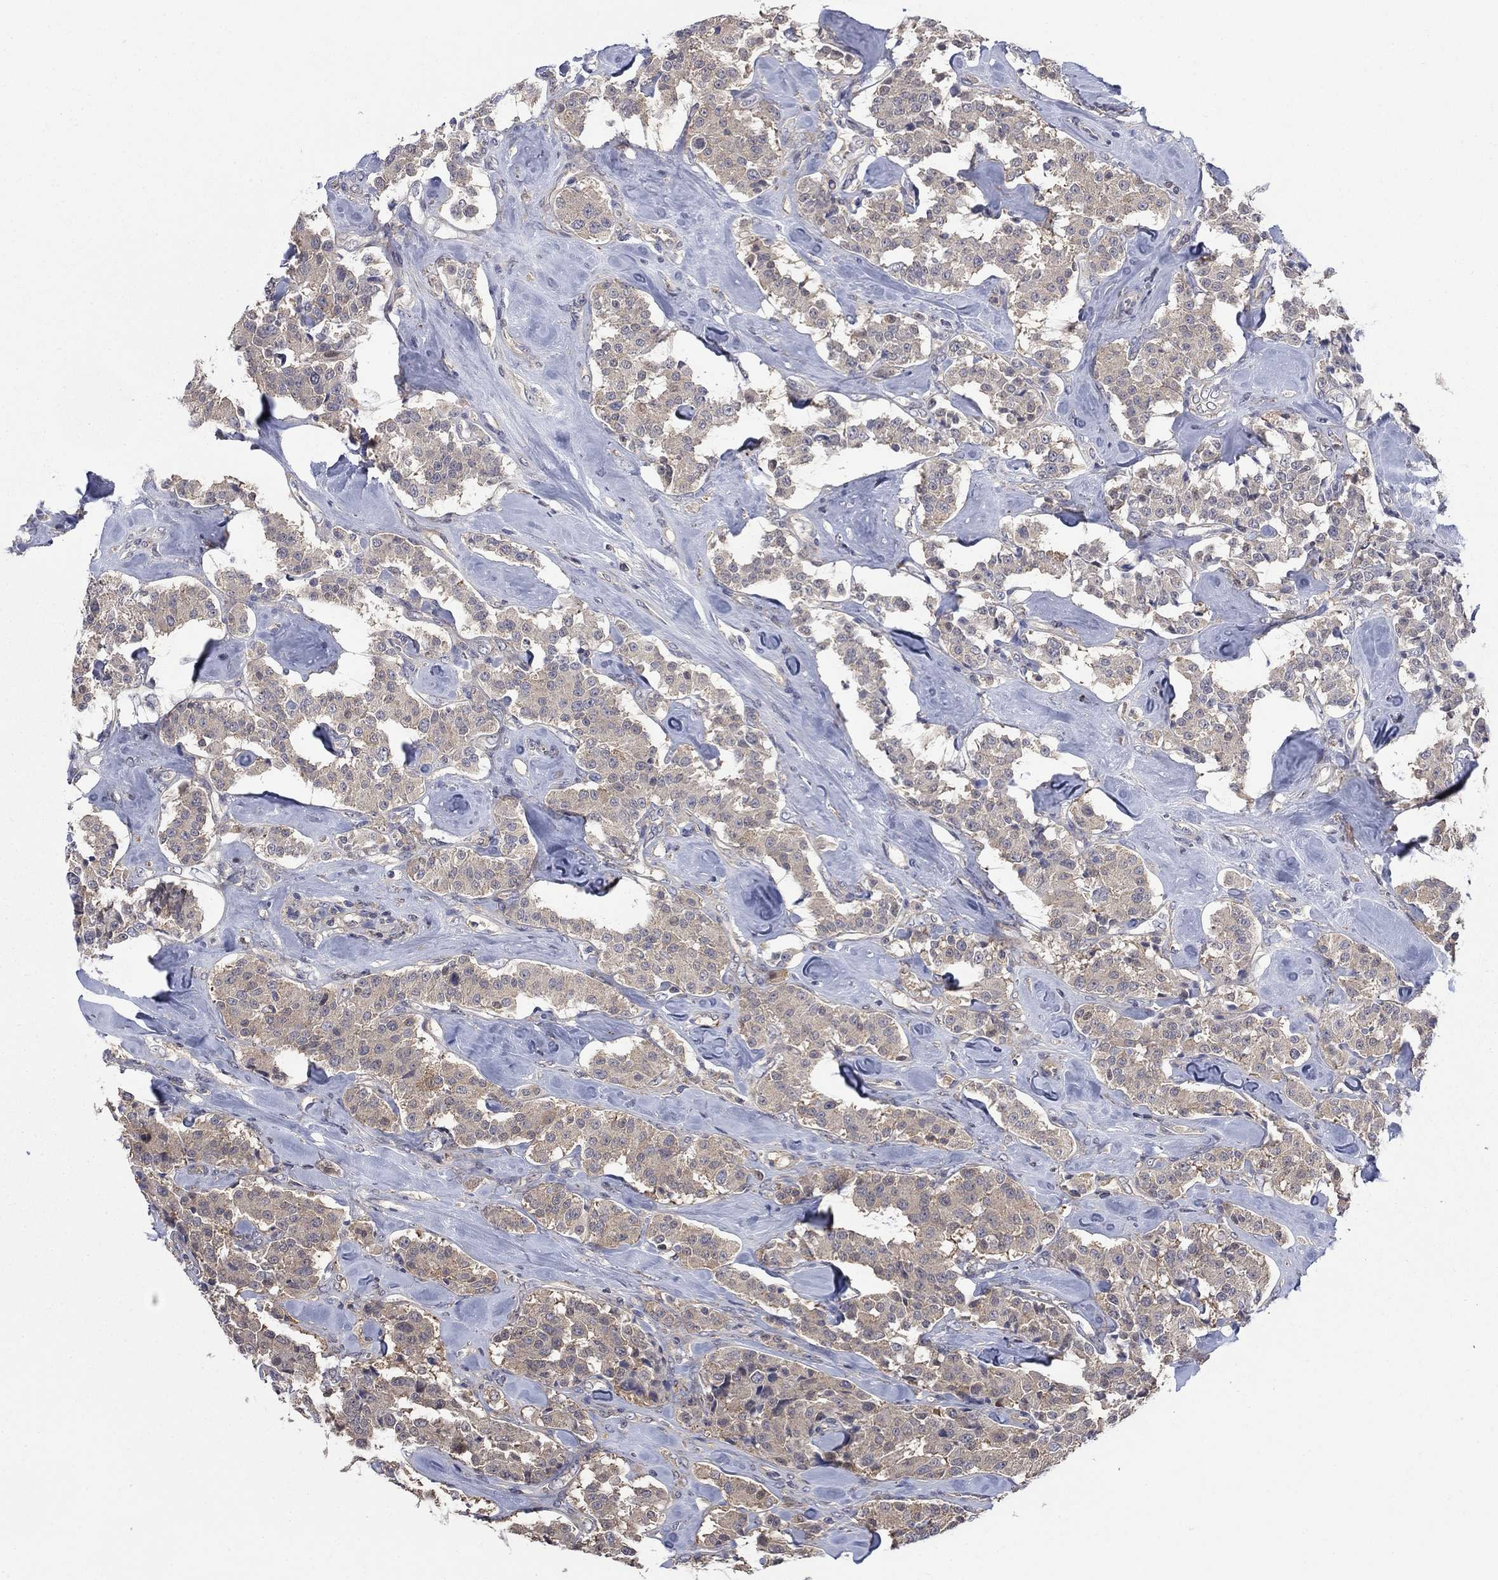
{"staining": {"intensity": "weak", "quantity": ">75%", "location": "cytoplasmic/membranous"}, "tissue": "carcinoid", "cell_type": "Tumor cells", "image_type": "cancer", "snomed": [{"axis": "morphology", "description": "Carcinoid, malignant, NOS"}, {"axis": "topography", "description": "Pancreas"}], "caption": "This is an image of immunohistochemistry (IHC) staining of carcinoid (malignant), which shows weak staining in the cytoplasmic/membranous of tumor cells.", "gene": "PDZD2", "patient": {"sex": "male", "age": 41}}